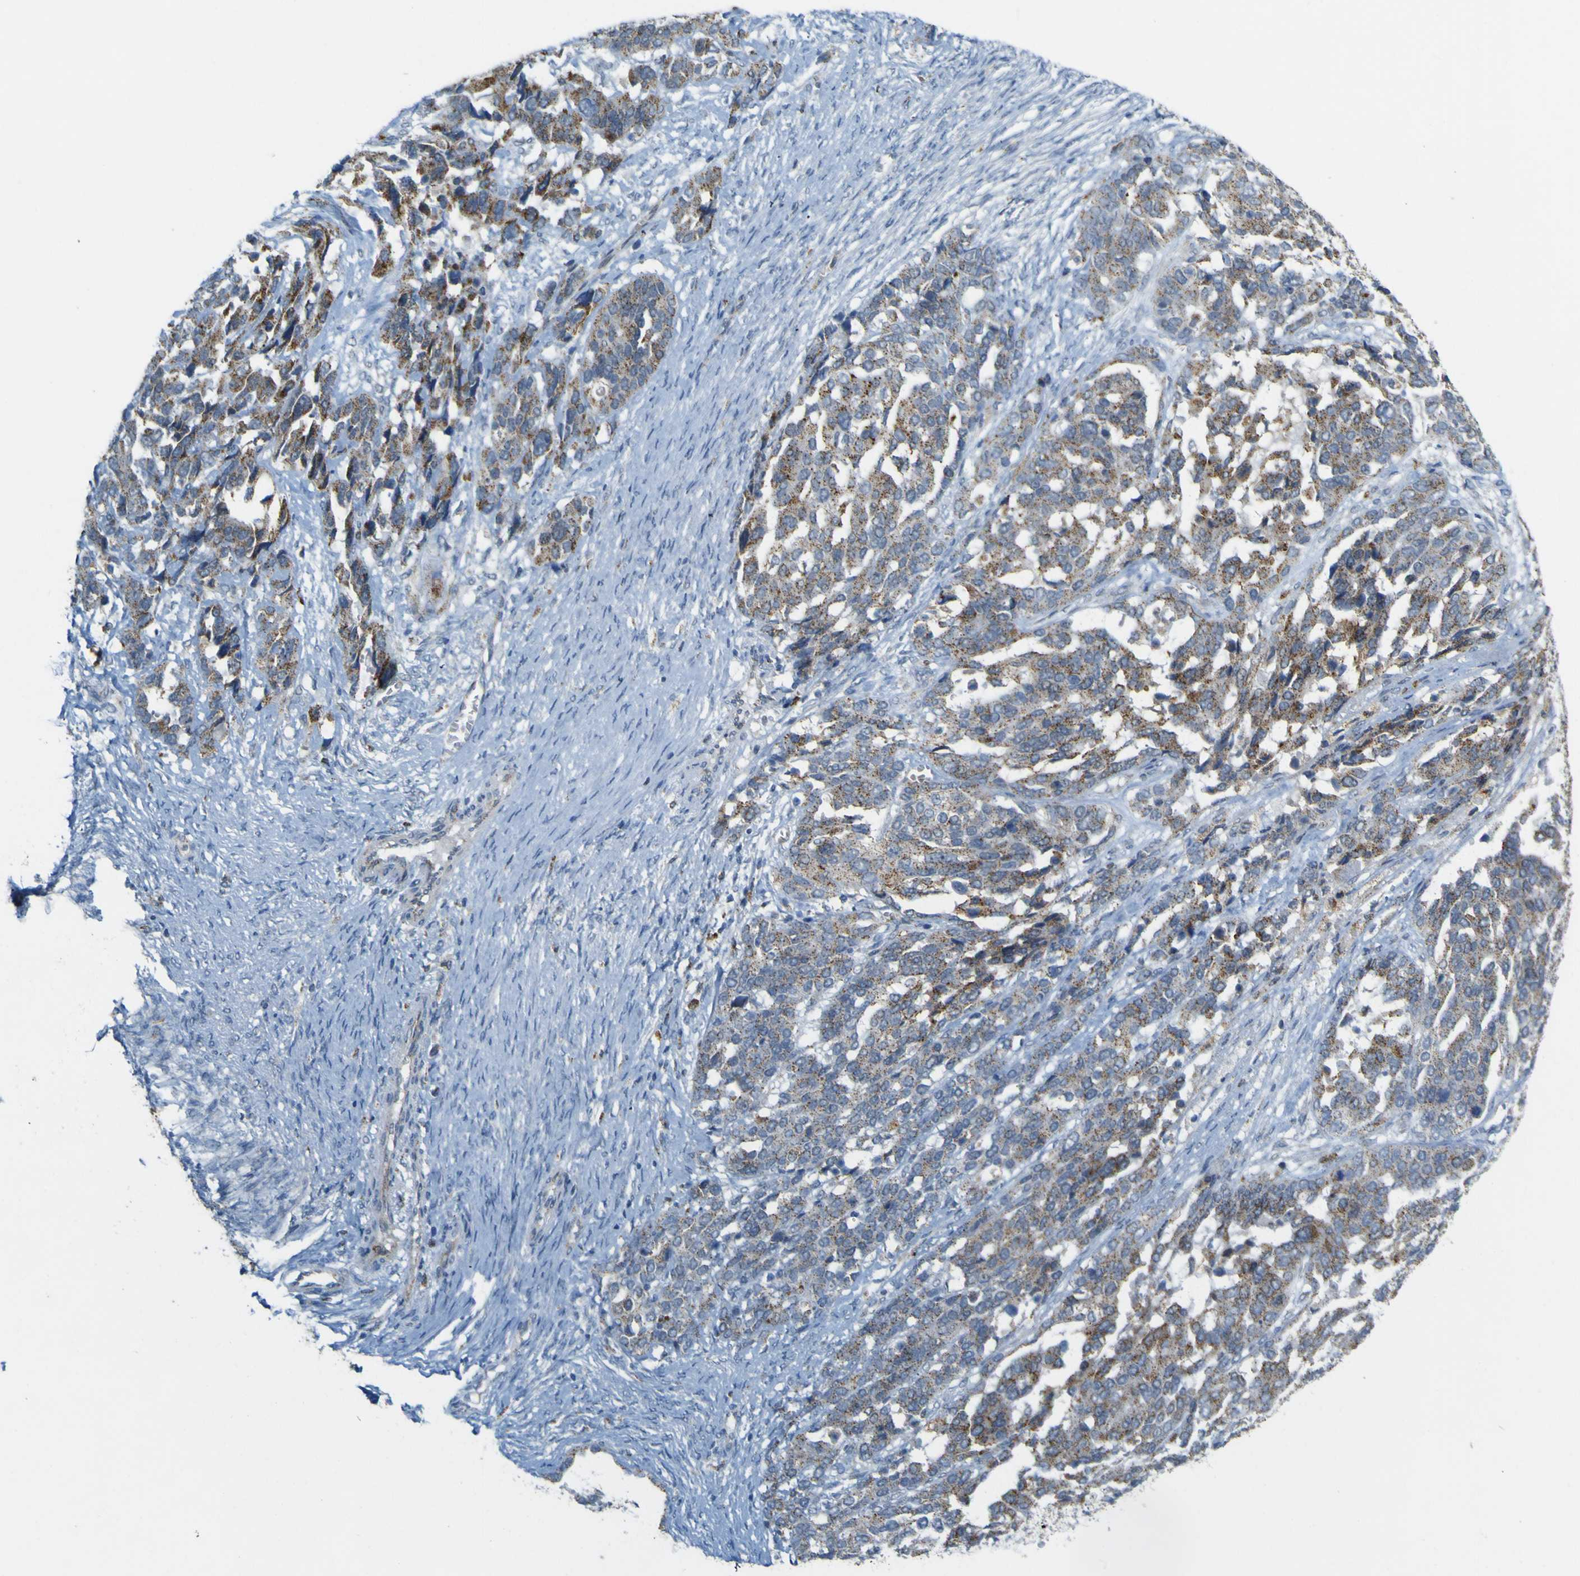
{"staining": {"intensity": "moderate", "quantity": "25%-75%", "location": "cytoplasmic/membranous"}, "tissue": "ovarian cancer", "cell_type": "Tumor cells", "image_type": "cancer", "snomed": [{"axis": "morphology", "description": "Cystadenocarcinoma, serous, NOS"}, {"axis": "topography", "description": "Ovary"}], "caption": "About 25%-75% of tumor cells in serous cystadenocarcinoma (ovarian) demonstrate moderate cytoplasmic/membranous protein positivity as visualized by brown immunohistochemical staining.", "gene": "ACBD5", "patient": {"sex": "female", "age": 44}}